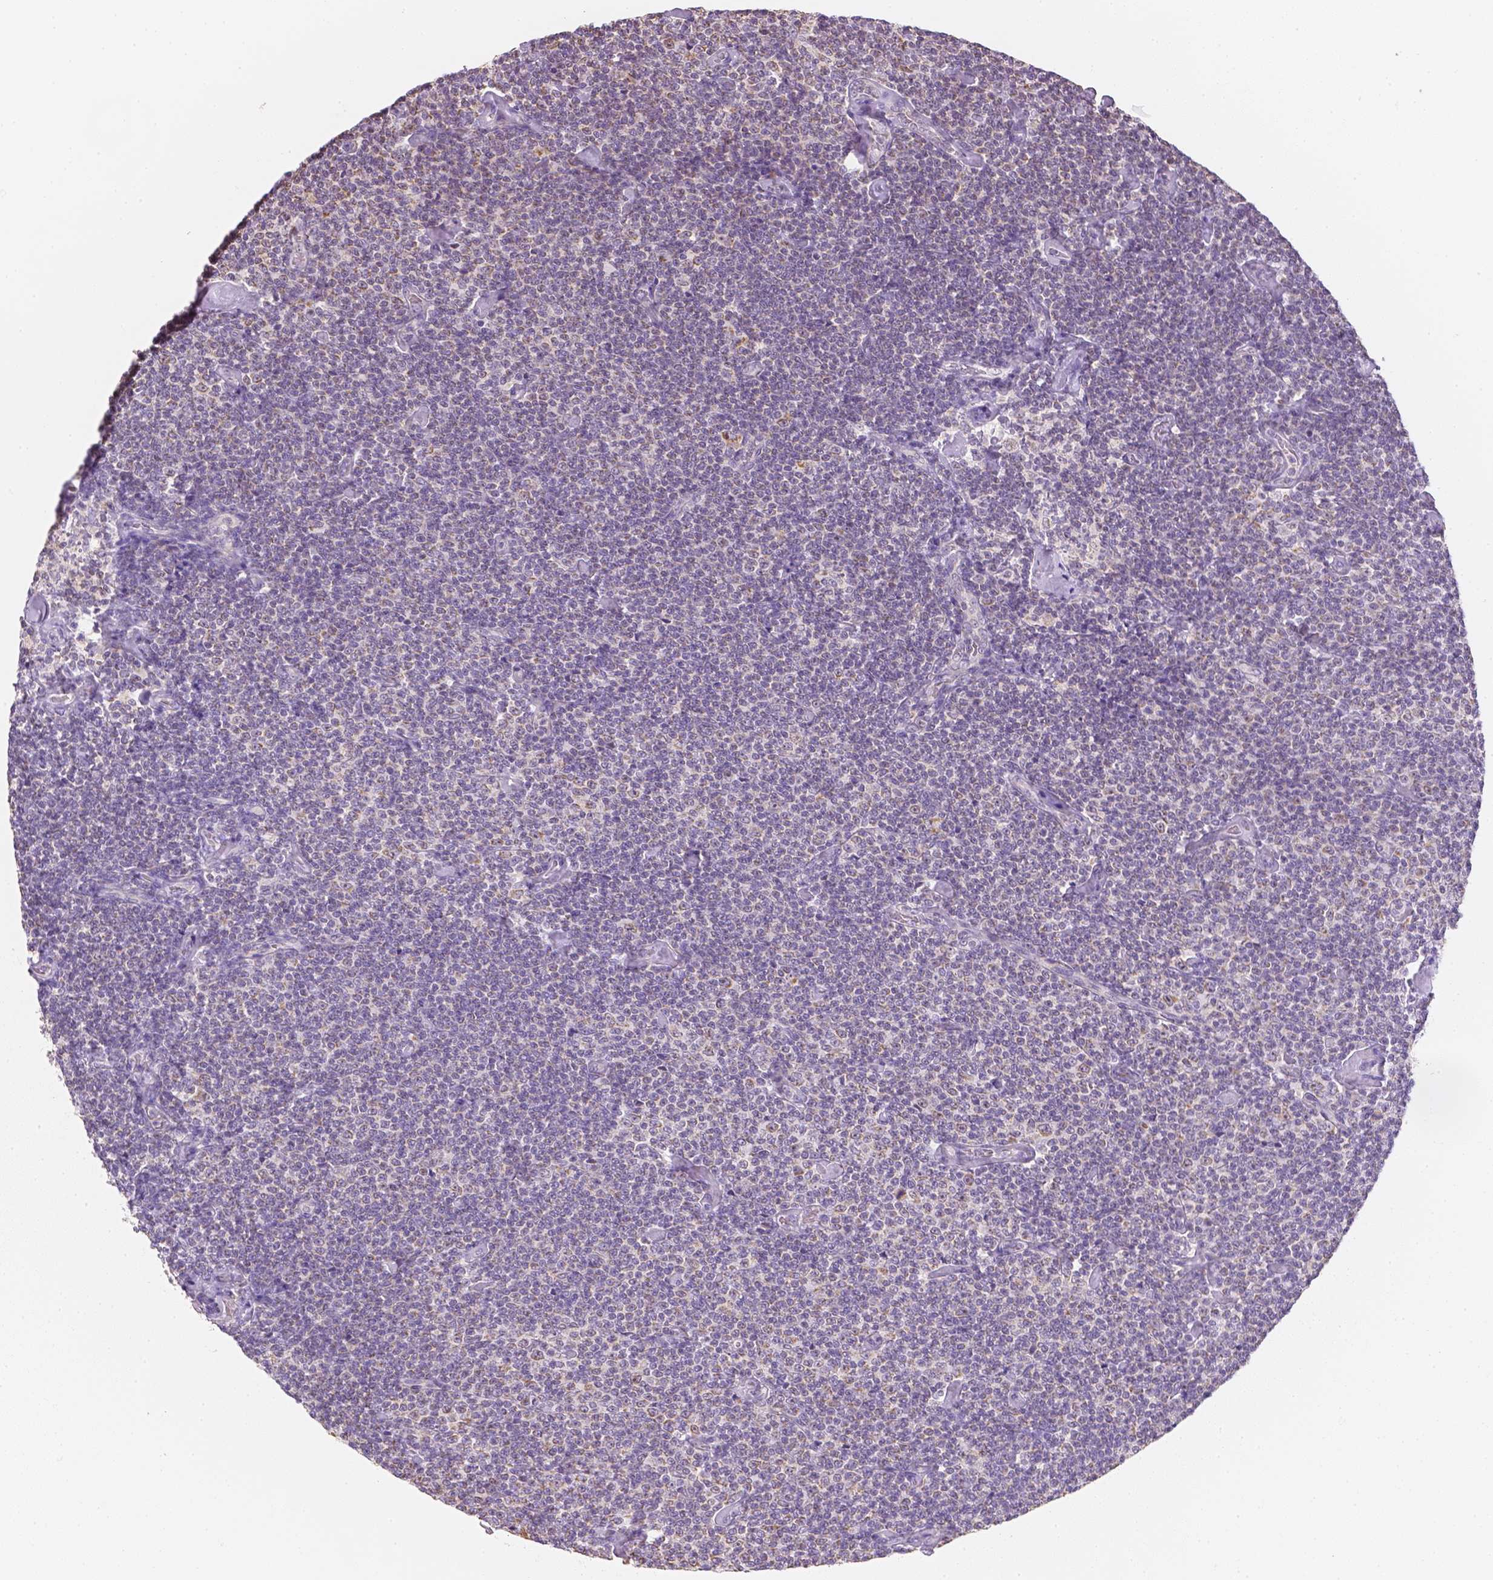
{"staining": {"intensity": "negative", "quantity": "none", "location": "none"}, "tissue": "lymphoma", "cell_type": "Tumor cells", "image_type": "cancer", "snomed": [{"axis": "morphology", "description": "Malignant lymphoma, non-Hodgkin's type, Low grade"}, {"axis": "topography", "description": "Lymph node"}], "caption": "A high-resolution photomicrograph shows IHC staining of lymphoma, which displays no significant expression in tumor cells.", "gene": "NVL", "patient": {"sex": "male", "age": 81}}